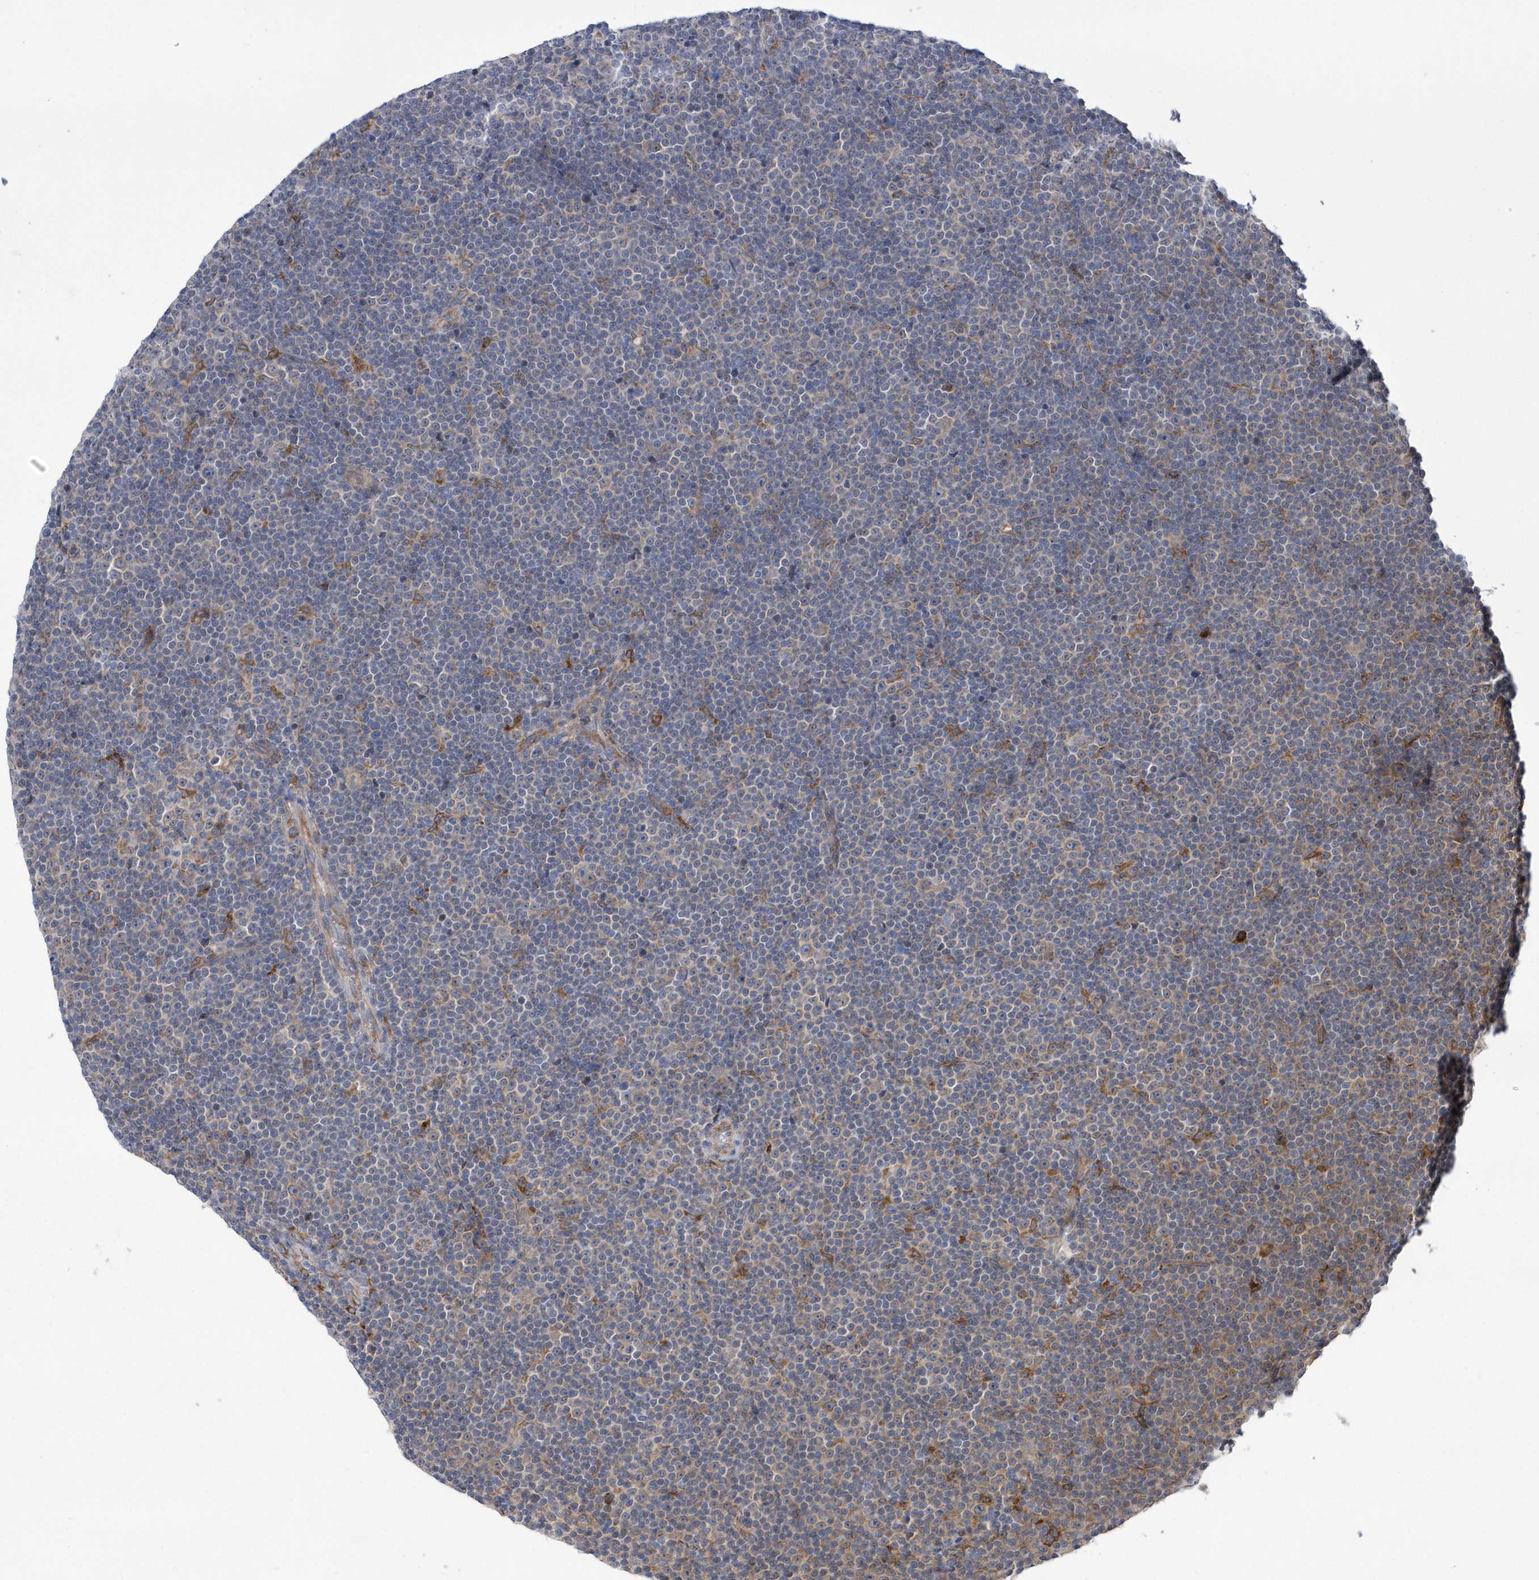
{"staining": {"intensity": "negative", "quantity": "none", "location": "none"}, "tissue": "lymphoma", "cell_type": "Tumor cells", "image_type": "cancer", "snomed": [{"axis": "morphology", "description": "Malignant lymphoma, non-Hodgkin's type, Low grade"}, {"axis": "topography", "description": "Lymph node"}], "caption": "Immunohistochemistry image of human malignant lymphoma, non-Hodgkin's type (low-grade) stained for a protein (brown), which shows no staining in tumor cells.", "gene": "MED31", "patient": {"sex": "female", "age": 67}}